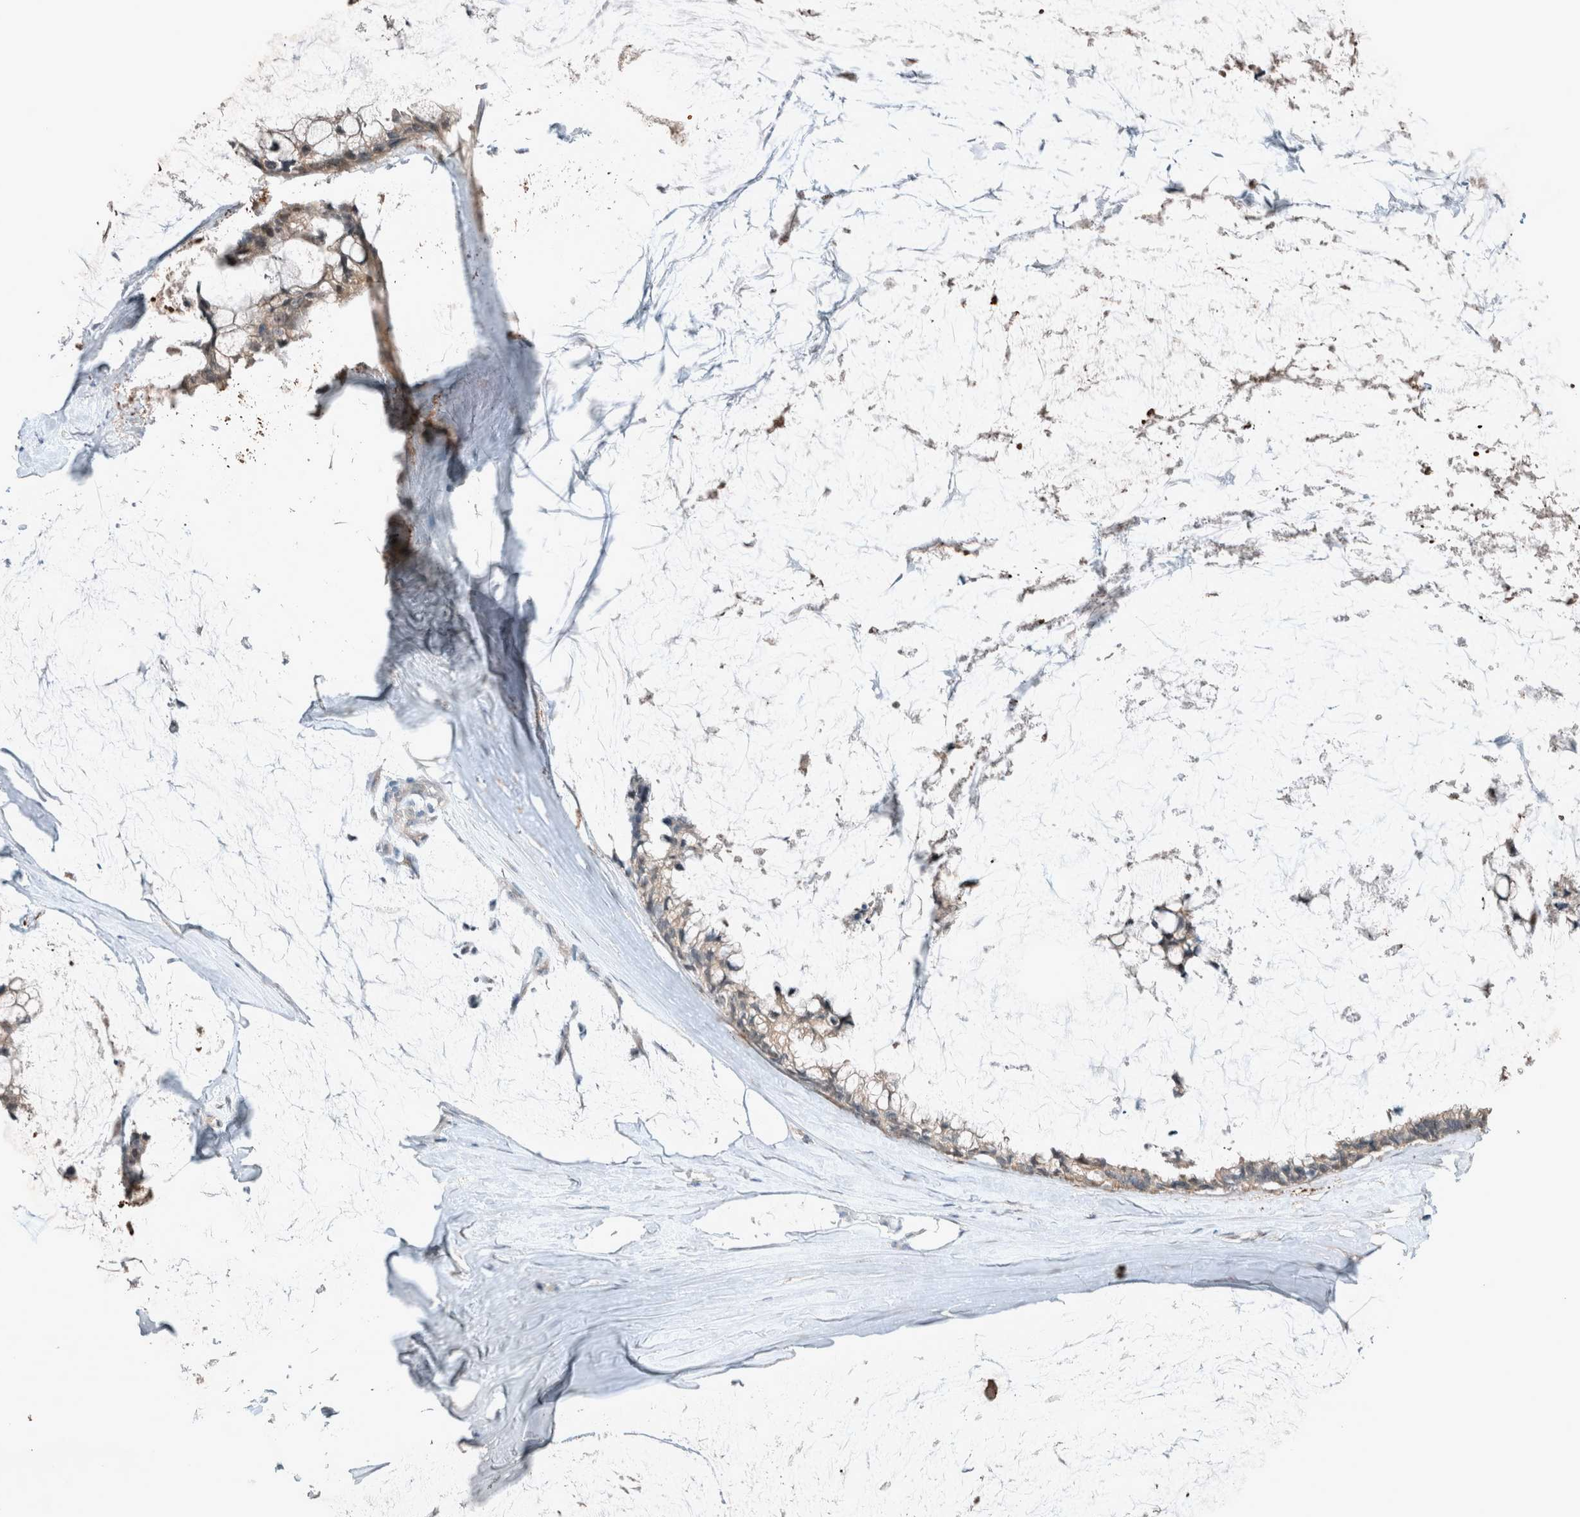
{"staining": {"intensity": "weak", "quantity": "25%-75%", "location": "cytoplasmic/membranous"}, "tissue": "ovarian cancer", "cell_type": "Tumor cells", "image_type": "cancer", "snomed": [{"axis": "morphology", "description": "Cystadenocarcinoma, mucinous, NOS"}, {"axis": "topography", "description": "Ovary"}], "caption": "An IHC image of neoplastic tissue is shown. Protein staining in brown highlights weak cytoplasmic/membranous positivity in ovarian cancer (mucinous cystadenocarcinoma) within tumor cells.", "gene": "RALGDS", "patient": {"sex": "female", "age": 39}}